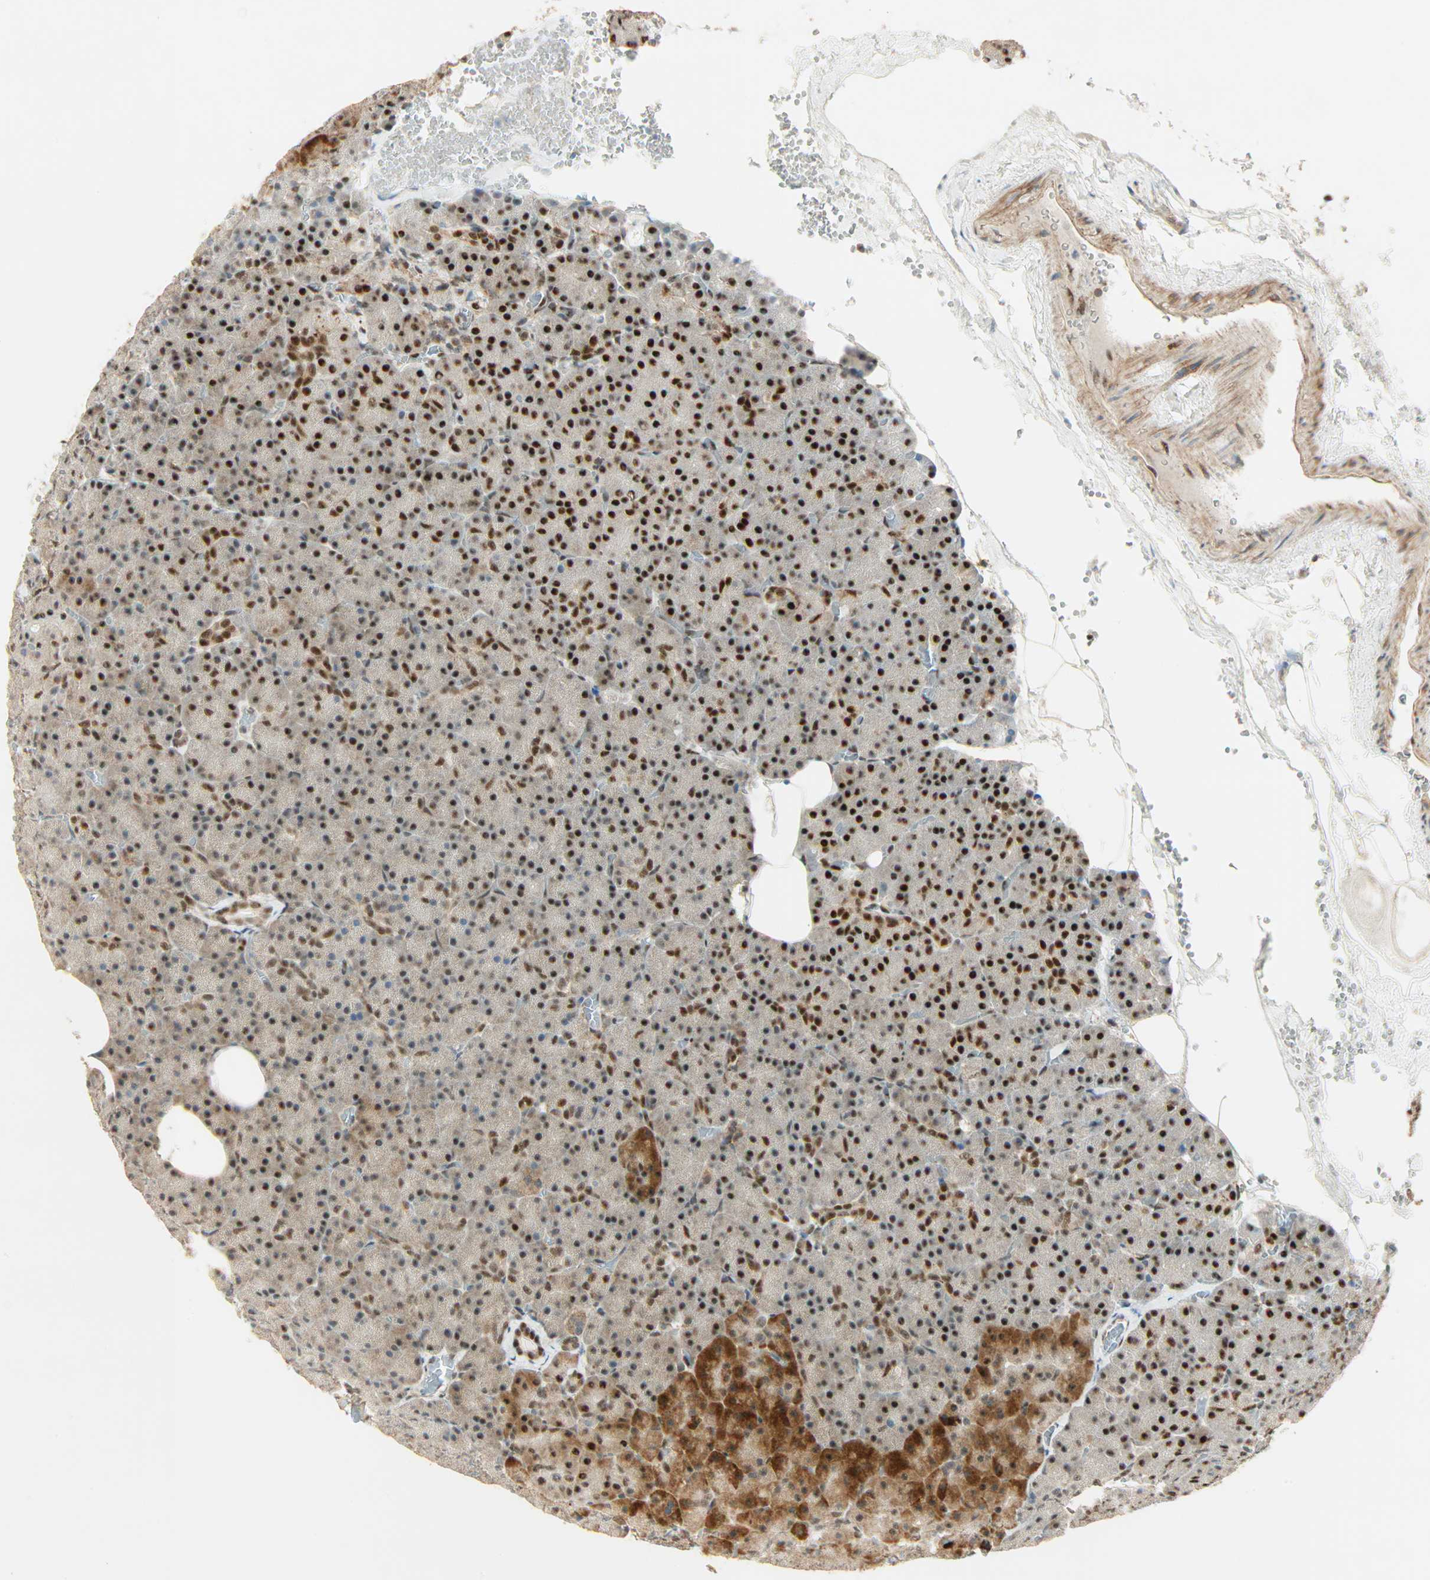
{"staining": {"intensity": "strong", "quantity": ">75%", "location": "cytoplasmic/membranous,nuclear"}, "tissue": "pancreas", "cell_type": "Exocrine glandular cells", "image_type": "normal", "snomed": [{"axis": "morphology", "description": "Normal tissue, NOS"}, {"axis": "topography", "description": "Pancreas"}], "caption": "High-power microscopy captured an immunohistochemistry (IHC) photomicrograph of normal pancreas, revealing strong cytoplasmic/membranous,nuclear staining in about >75% of exocrine glandular cells. (Stains: DAB in brown, nuclei in blue, Microscopy: brightfield microscopy at high magnification).", "gene": "PNPLA6", "patient": {"sex": "female", "age": 35}}